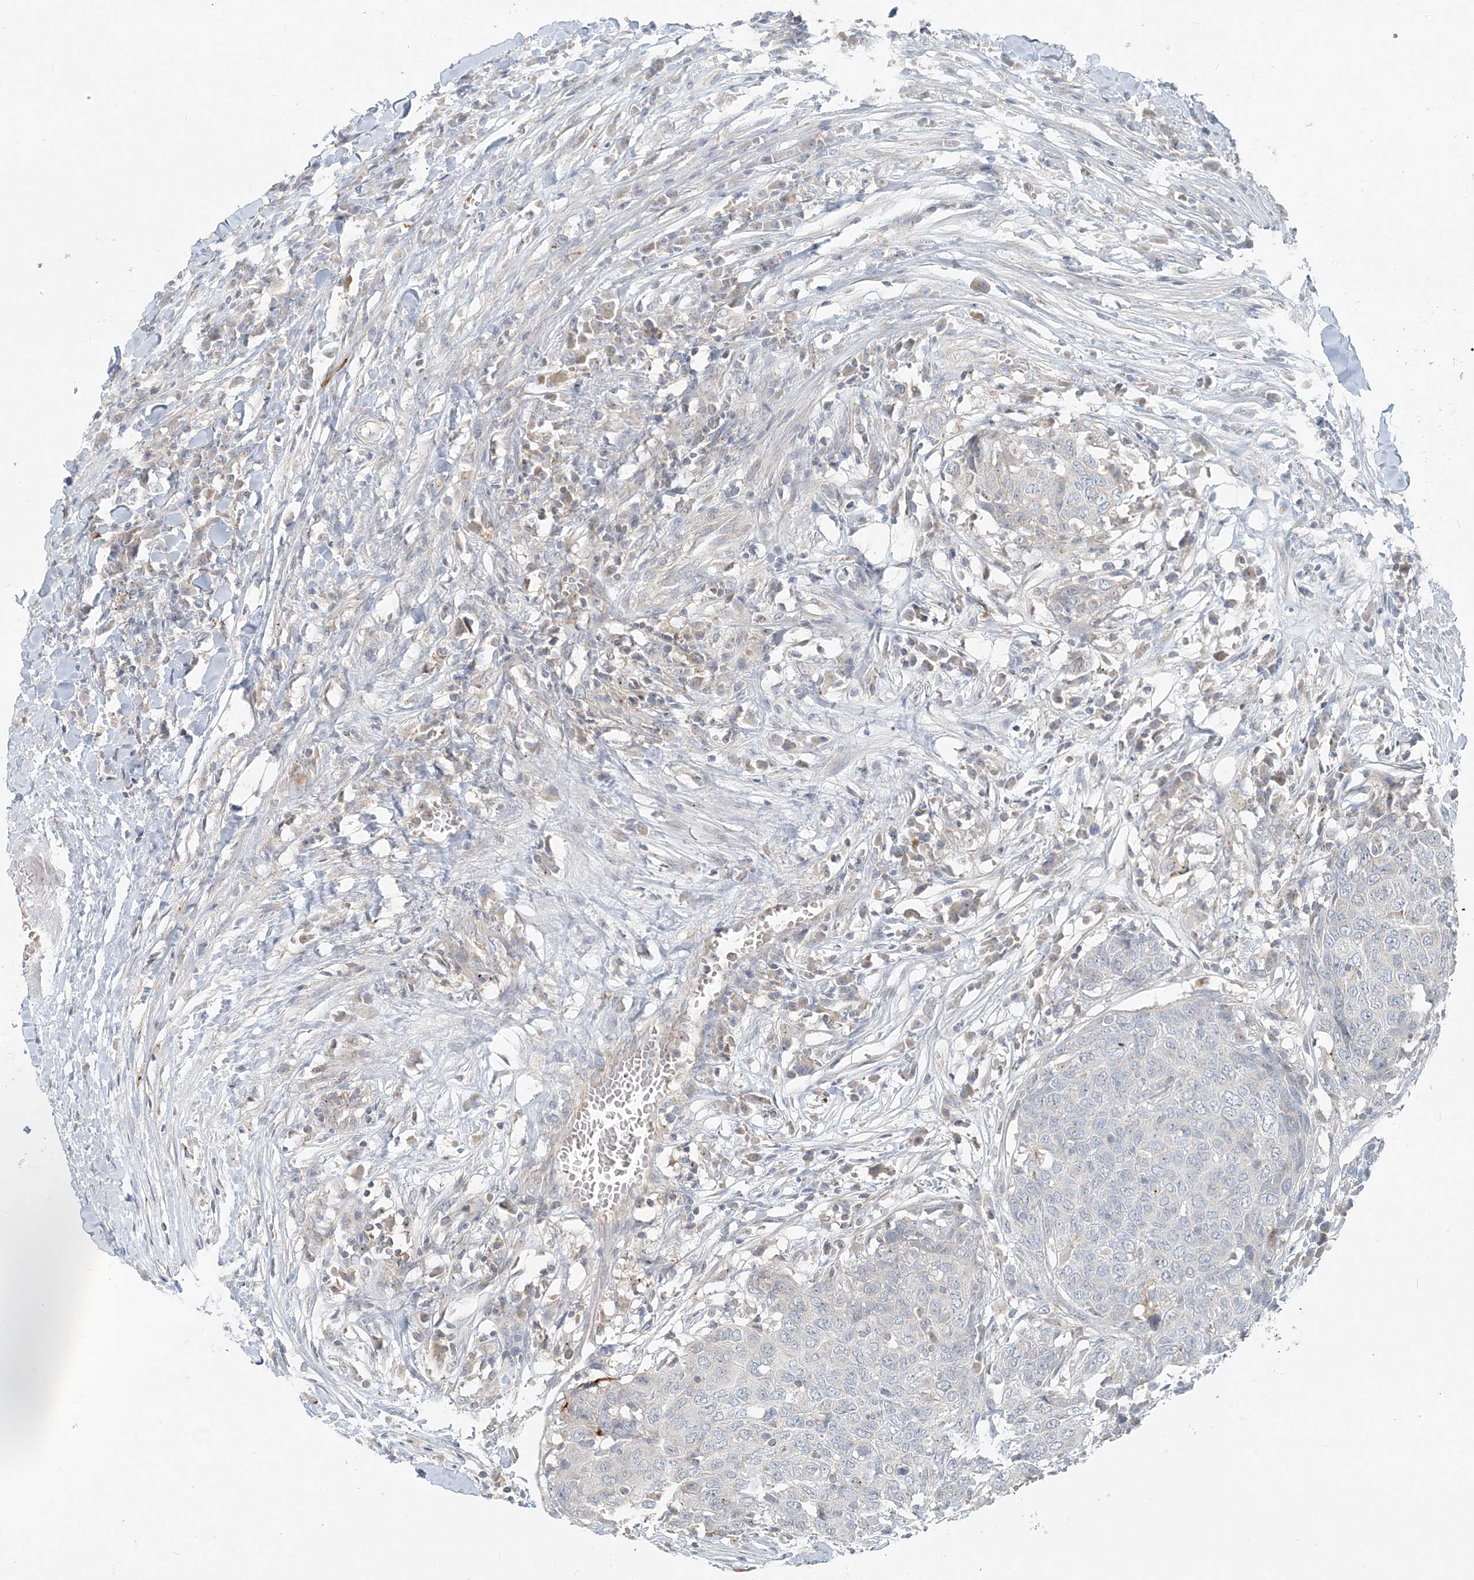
{"staining": {"intensity": "negative", "quantity": "none", "location": "none"}, "tissue": "head and neck cancer", "cell_type": "Tumor cells", "image_type": "cancer", "snomed": [{"axis": "morphology", "description": "Squamous cell carcinoma, NOS"}, {"axis": "topography", "description": "Head-Neck"}], "caption": "DAB immunohistochemical staining of head and neck squamous cell carcinoma reveals no significant expression in tumor cells.", "gene": "NAA11", "patient": {"sex": "male", "age": 66}}